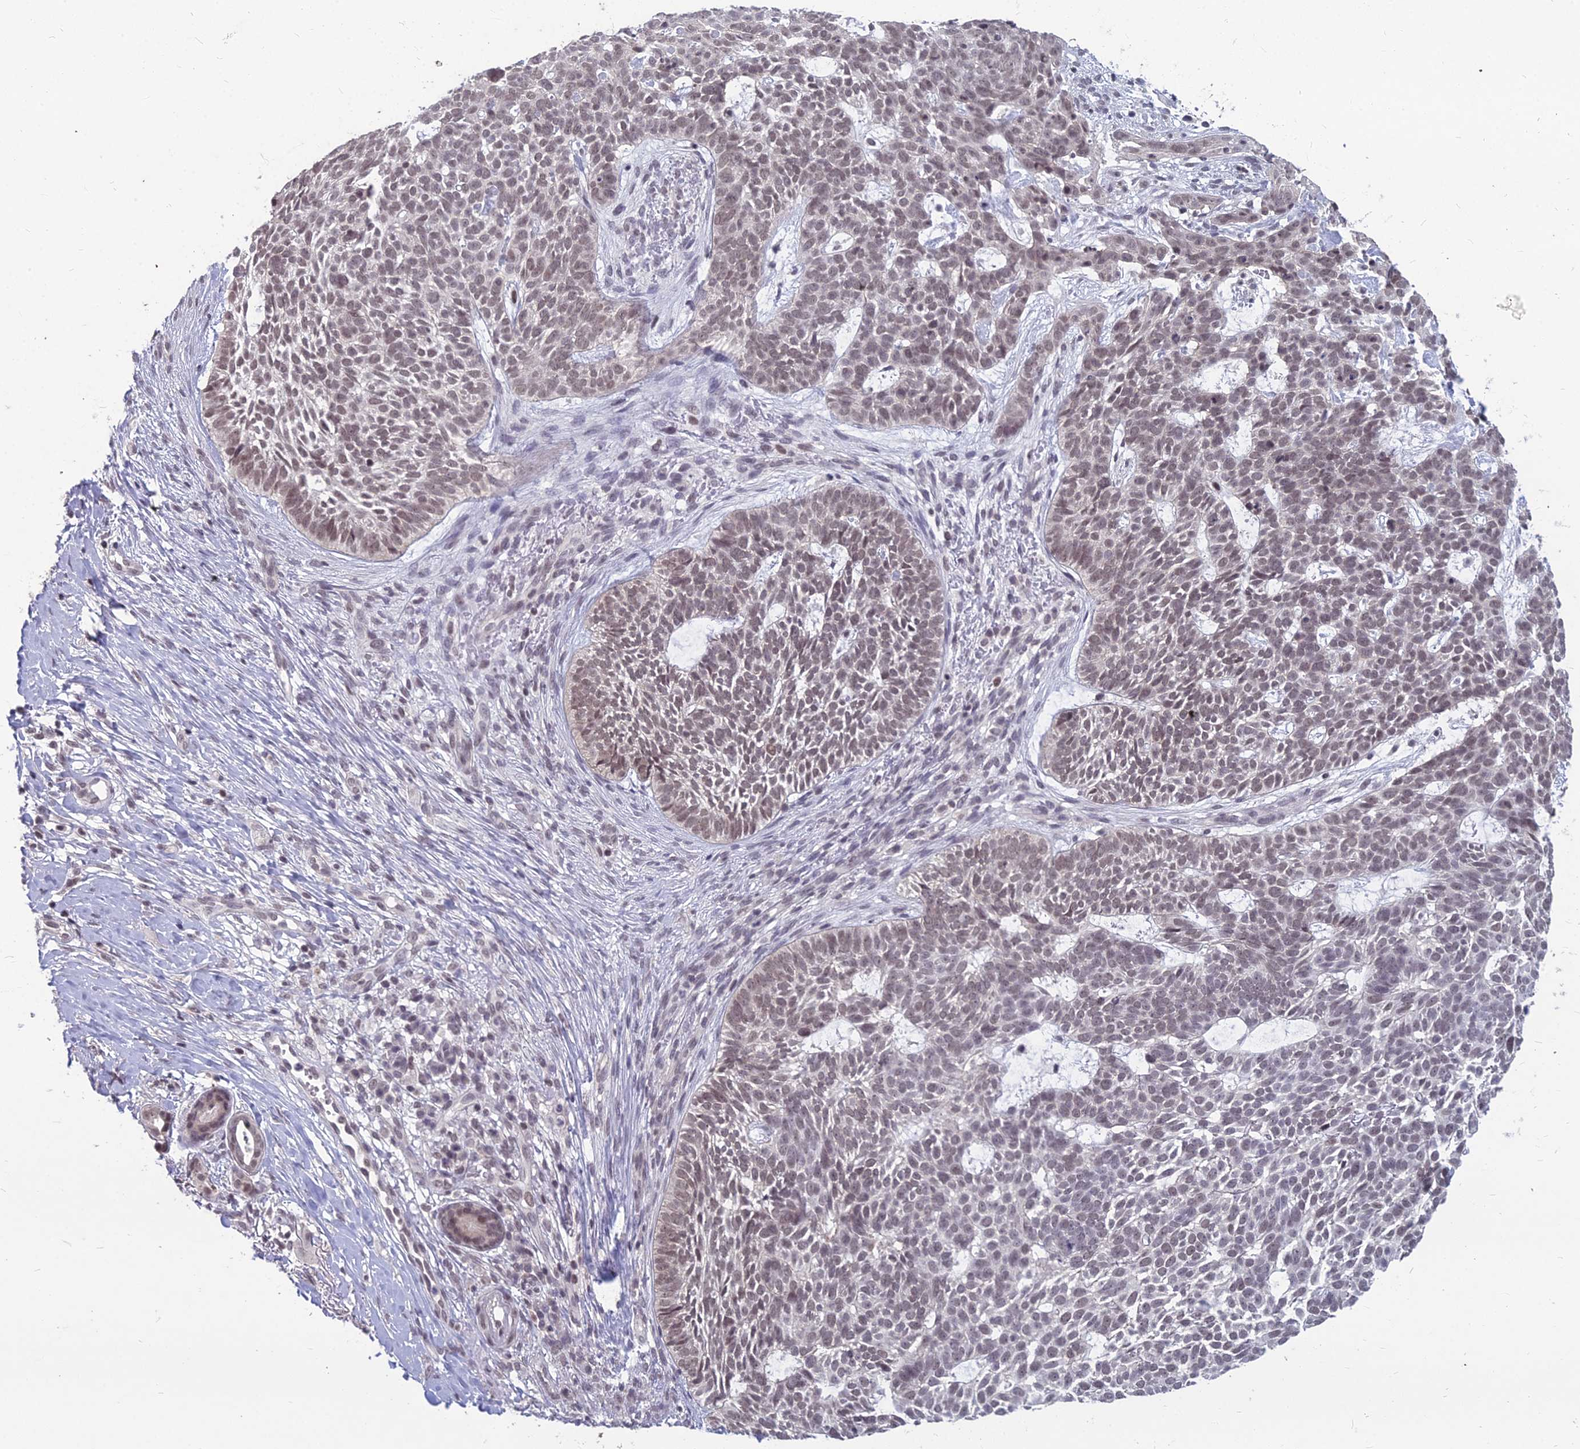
{"staining": {"intensity": "moderate", "quantity": "25%-75%", "location": "nuclear"}, "tissue": "skin cancer", "cell_type": "Tumor cells", "image_type": "cancer", "snomed": [{"axis": "morphology", "description": "Basal cell carcinoma"}, {"axis": "topography", "description": "Skin"}], "caption": "Immunohistochemical staining of human skin cancer (basal cell carcinoma) displays medium levels of moderate nuclear positivity in about 25%-75% of tumor cells.", "gene": "KAT7", "patient": {"sex": "female", "age": 78}}